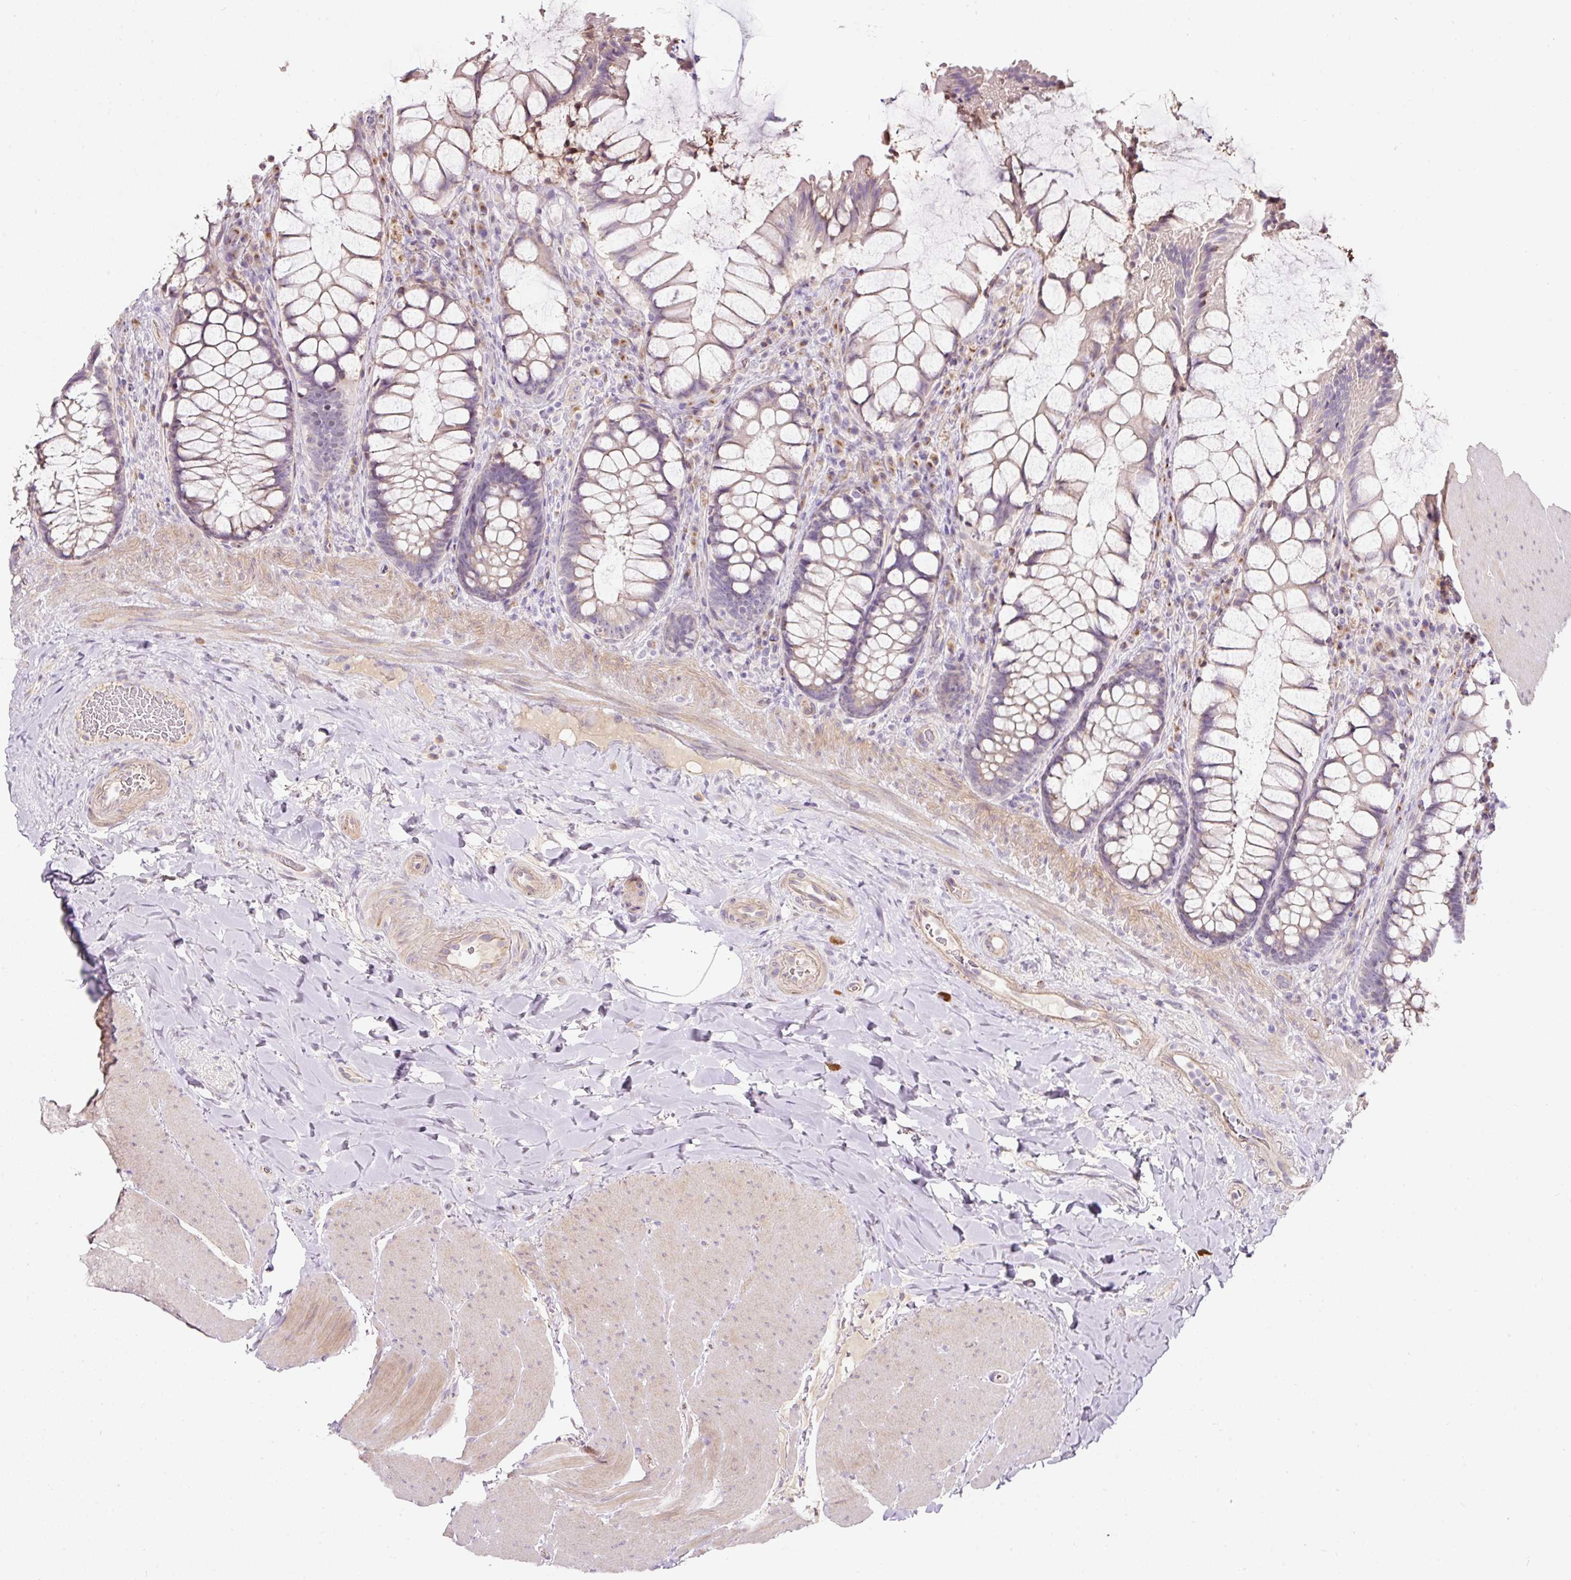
{"staining": {"intensity": "negative", "quantity": "none", "location": "none"}, "tissue": "rectum", "cell_type": "Glandular cells", "image_type": "normal", "snomed": [{"axis": "morphology", "description": "Normal tissue, NOS"}, {"axis": "topography", "description": "Rectum"}], "caption": "Photomicrograph shows no significant protein expression in glandular cells of normal rectum. (DAB (3,3'-diaminobenzidine) immunohistochemistry with hematoxylin counter stain).", "gene": "NBPF11", "patient": {"sex": "female", "age": 58}}